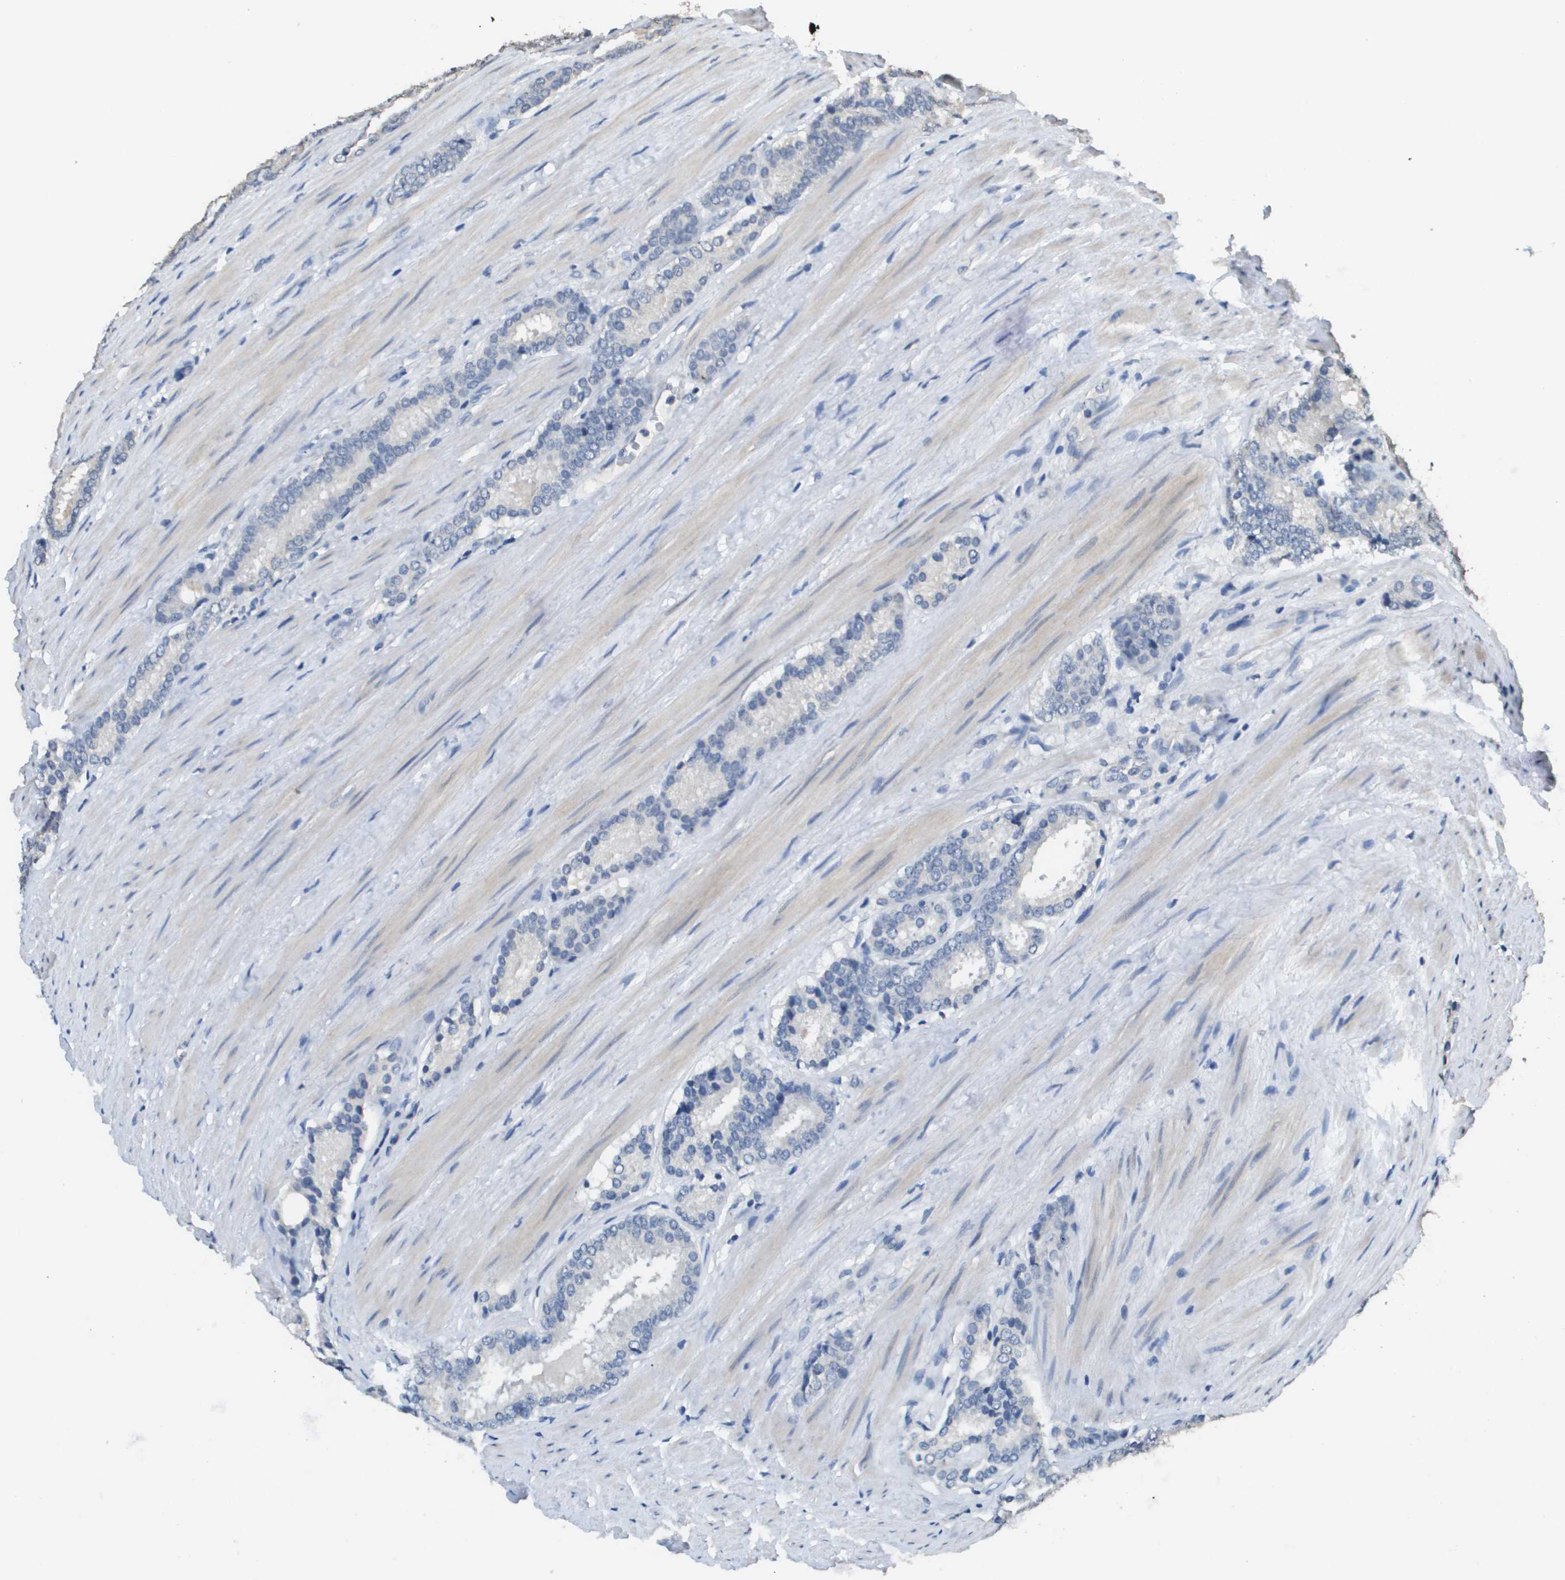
{"staining": {"intensity": "negative", "quantity": "none", "location": "none"}, "tissue": "prostate cancer", "cell_type": "Tumor cells", "image_type": "cancer", "snomed": [{"axis": "morphology", "description": "Adenocarcinoma, Low grade"}, {"axis": "topography", "description": "Prostate"}], "caption": "Immunohistochemistry (IHC) histopathology image of neoplastic tissue: human prostate cancer stained with DAB exhibits no significant protein expression in tumor cells.", "gene": "MT3", "patient": {"sex": "male", "age": 69}}